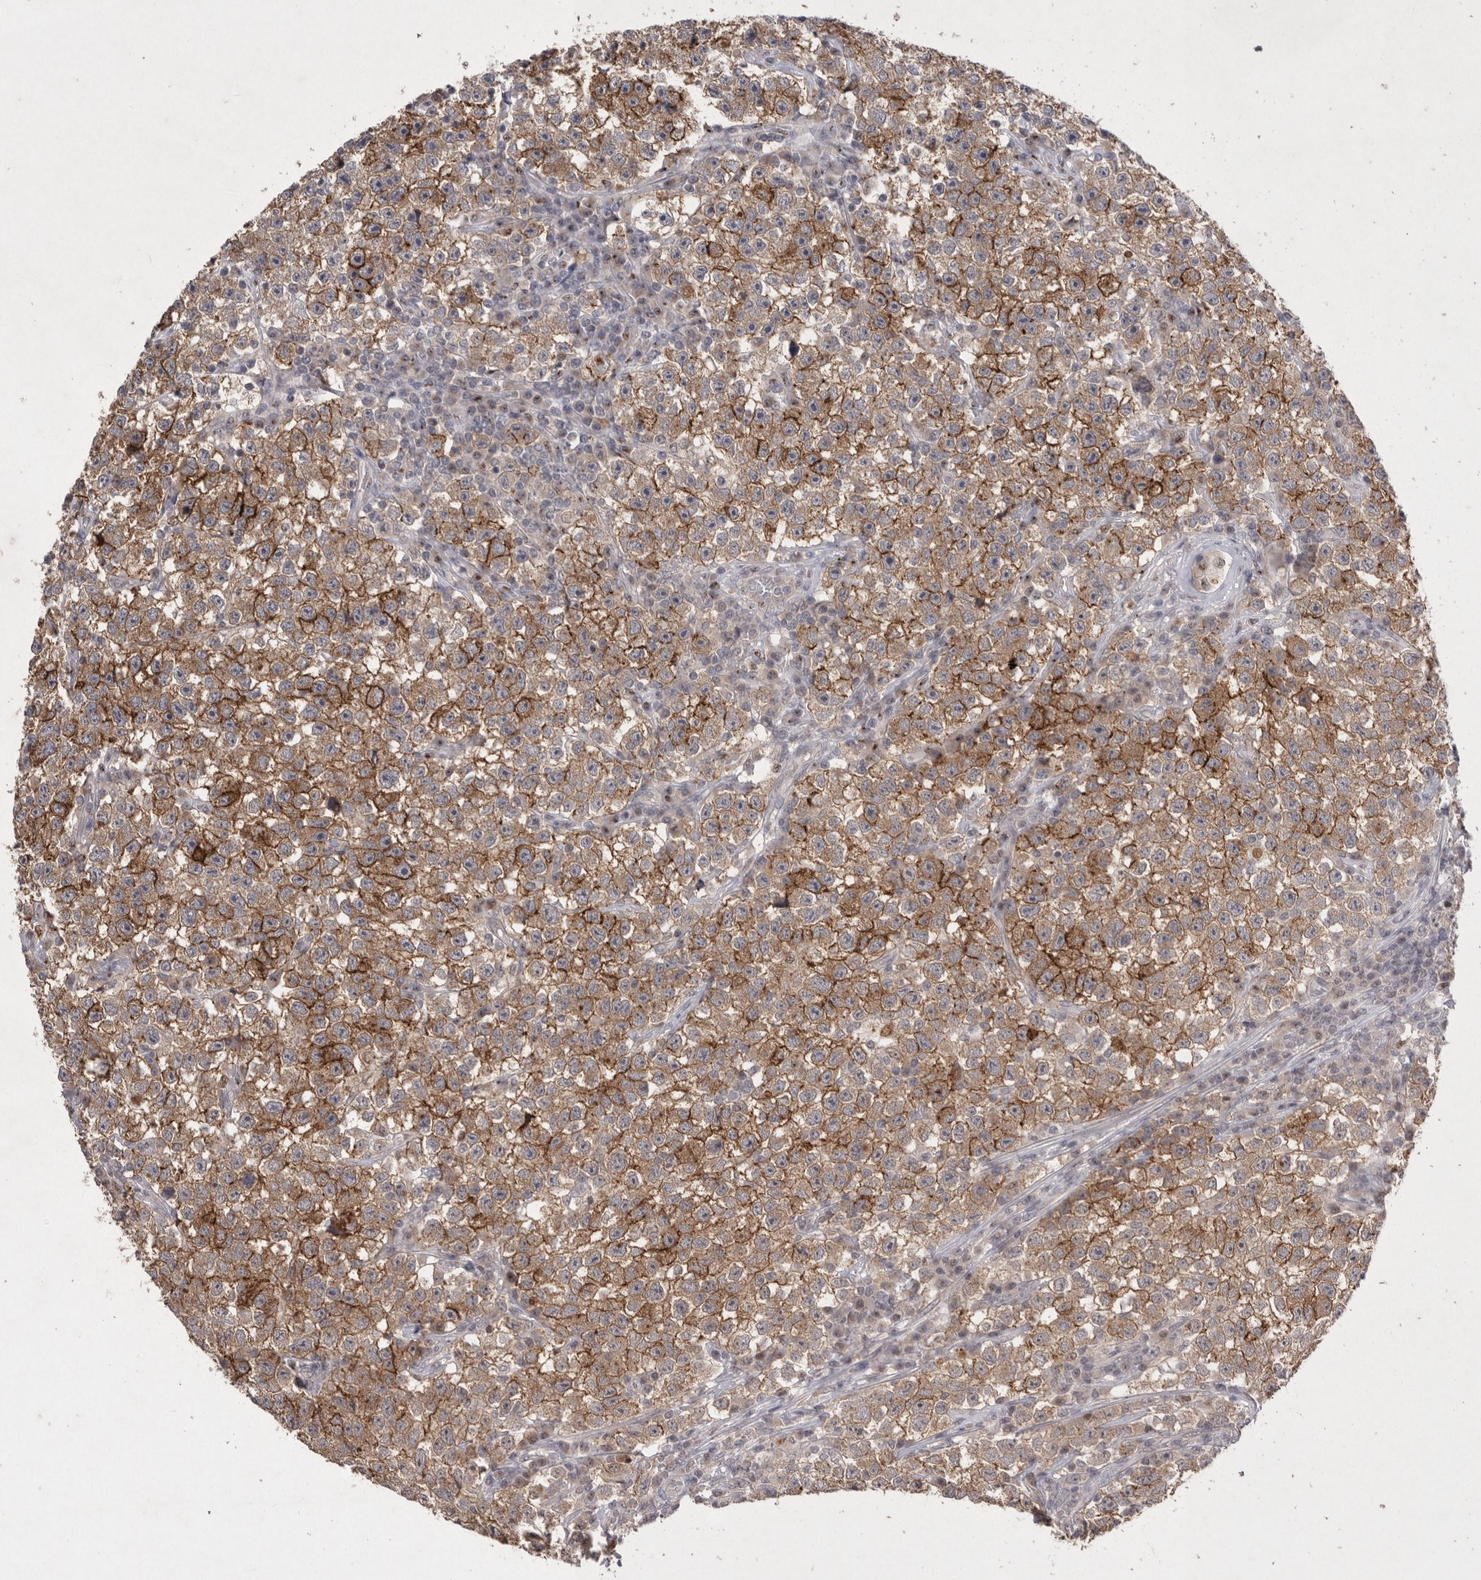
{"staining": {"intensity": "moderate", "quantity": ">75%", "location": "cytoplasmic/membranous"}, "tissue": "testis cancer", "cell_type": "Tumor cells", "image_type": "cancer", "snomed": [{"axis": "morphology", "description": "Seminoma, NOS"}, {"axis": "topography", "description": "Testis"}], "caption": "Testis cancer tissue reveals moderate cytoplasmic/membranous expression in approximately >75% of tumor cells", "gene": "HUS1", "patient": {"sex": "male", "age": 22}}